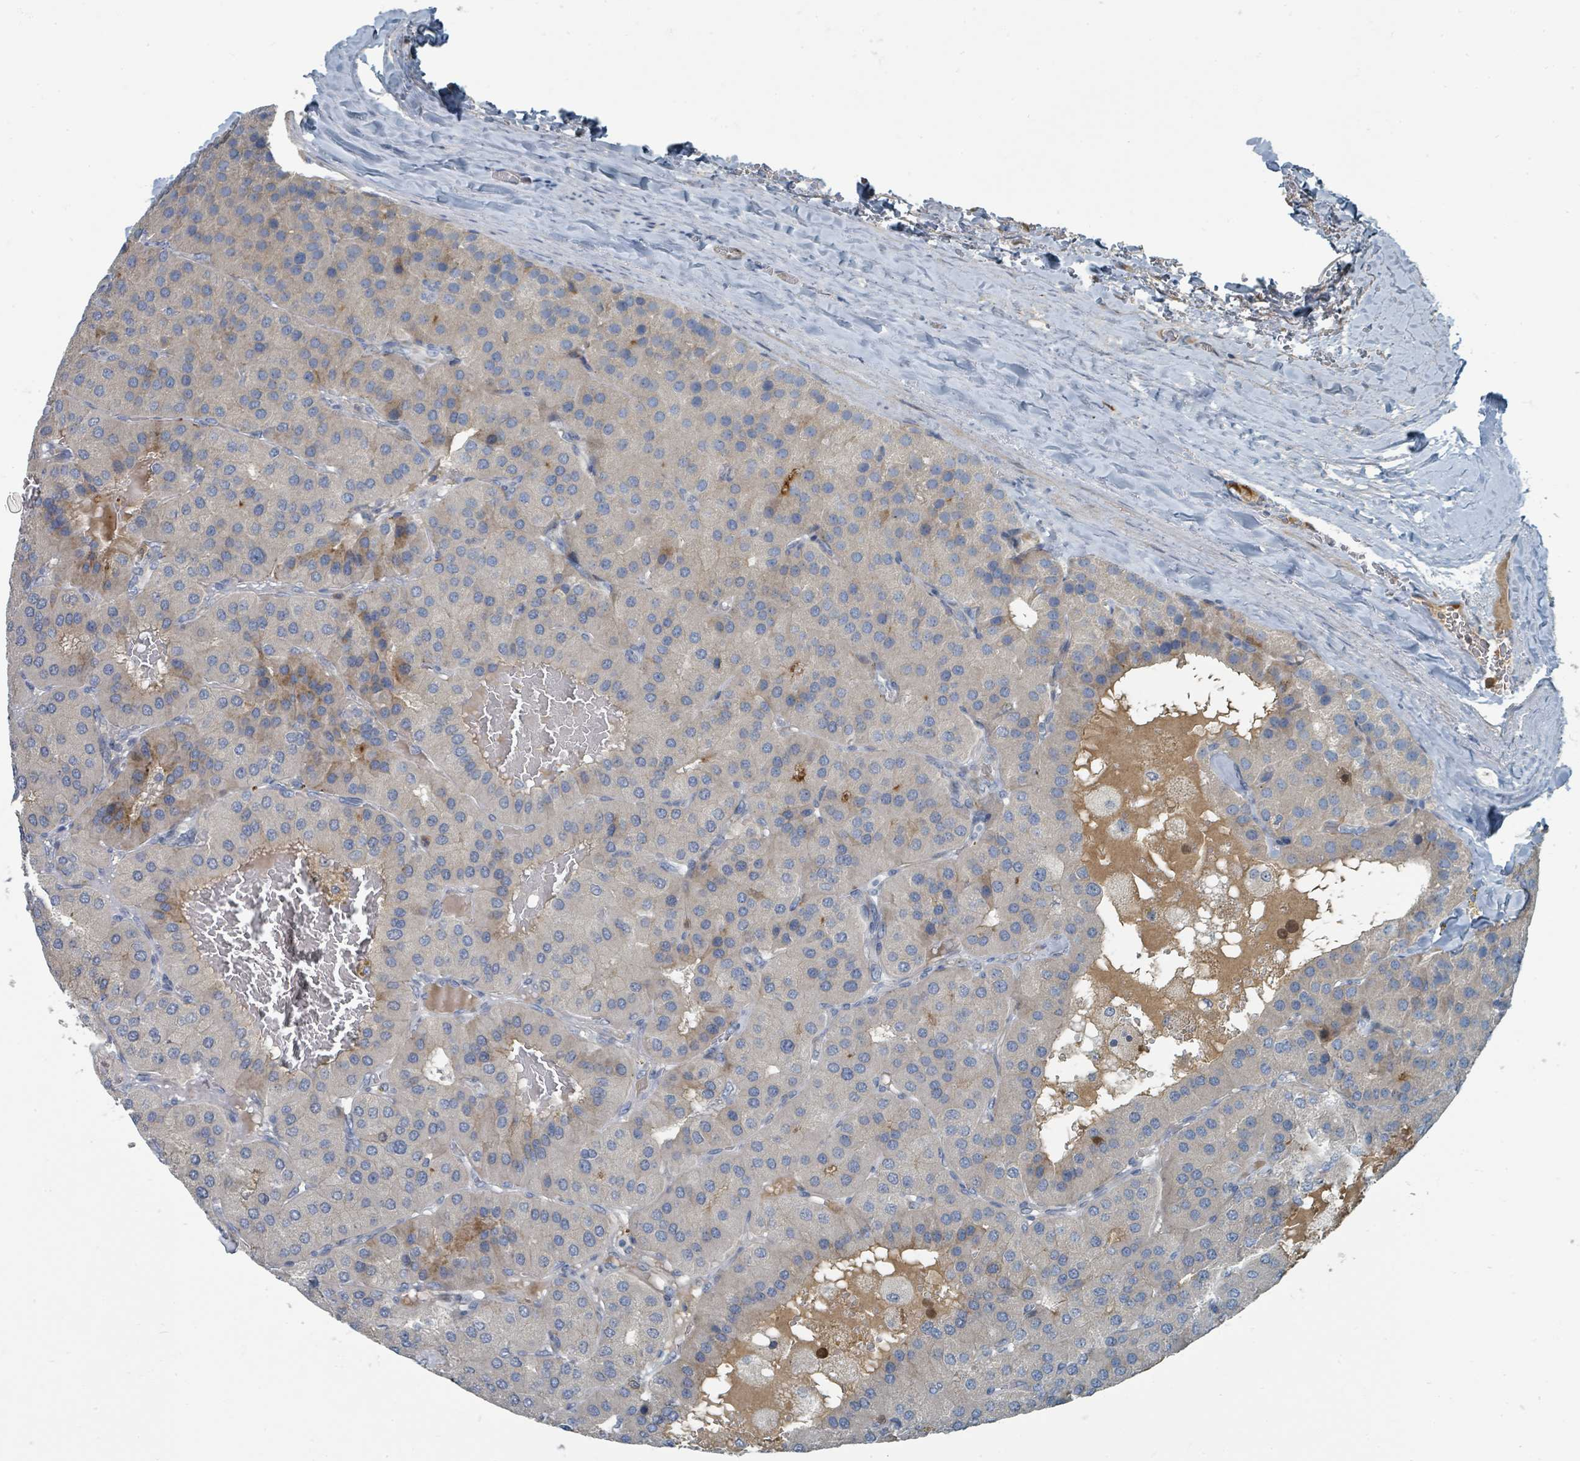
{"staining": {"intensity": "weak", "quantity": "<25%", "location": "cytoplasmic/membranous"}, "tissue": "parathyroid gland", "cell_type": "Glandular cells", "image_type": "normal", "snomed": [{"axis": "morphology", "description": "Normal tissue, NOS"}, {"axis": "morphology", "description": "Adenoma, NOS"}, {"axis": "topography", "description": "Parathyroid gland"}], "caption": "Immunohistochemistry (IHC) photomicrograph of normal parathyroid gland: parathyroid gland stained with DAB exhibits no significant protein positivity in glandular cells. The staining is performed using DAB (3,3'-diaminobenzidine) brown chromogen with nuclei counter-stained in using hematoxylin.", "gene": "SLC44A5", "patient": {"sex": "female", "age": 86}}